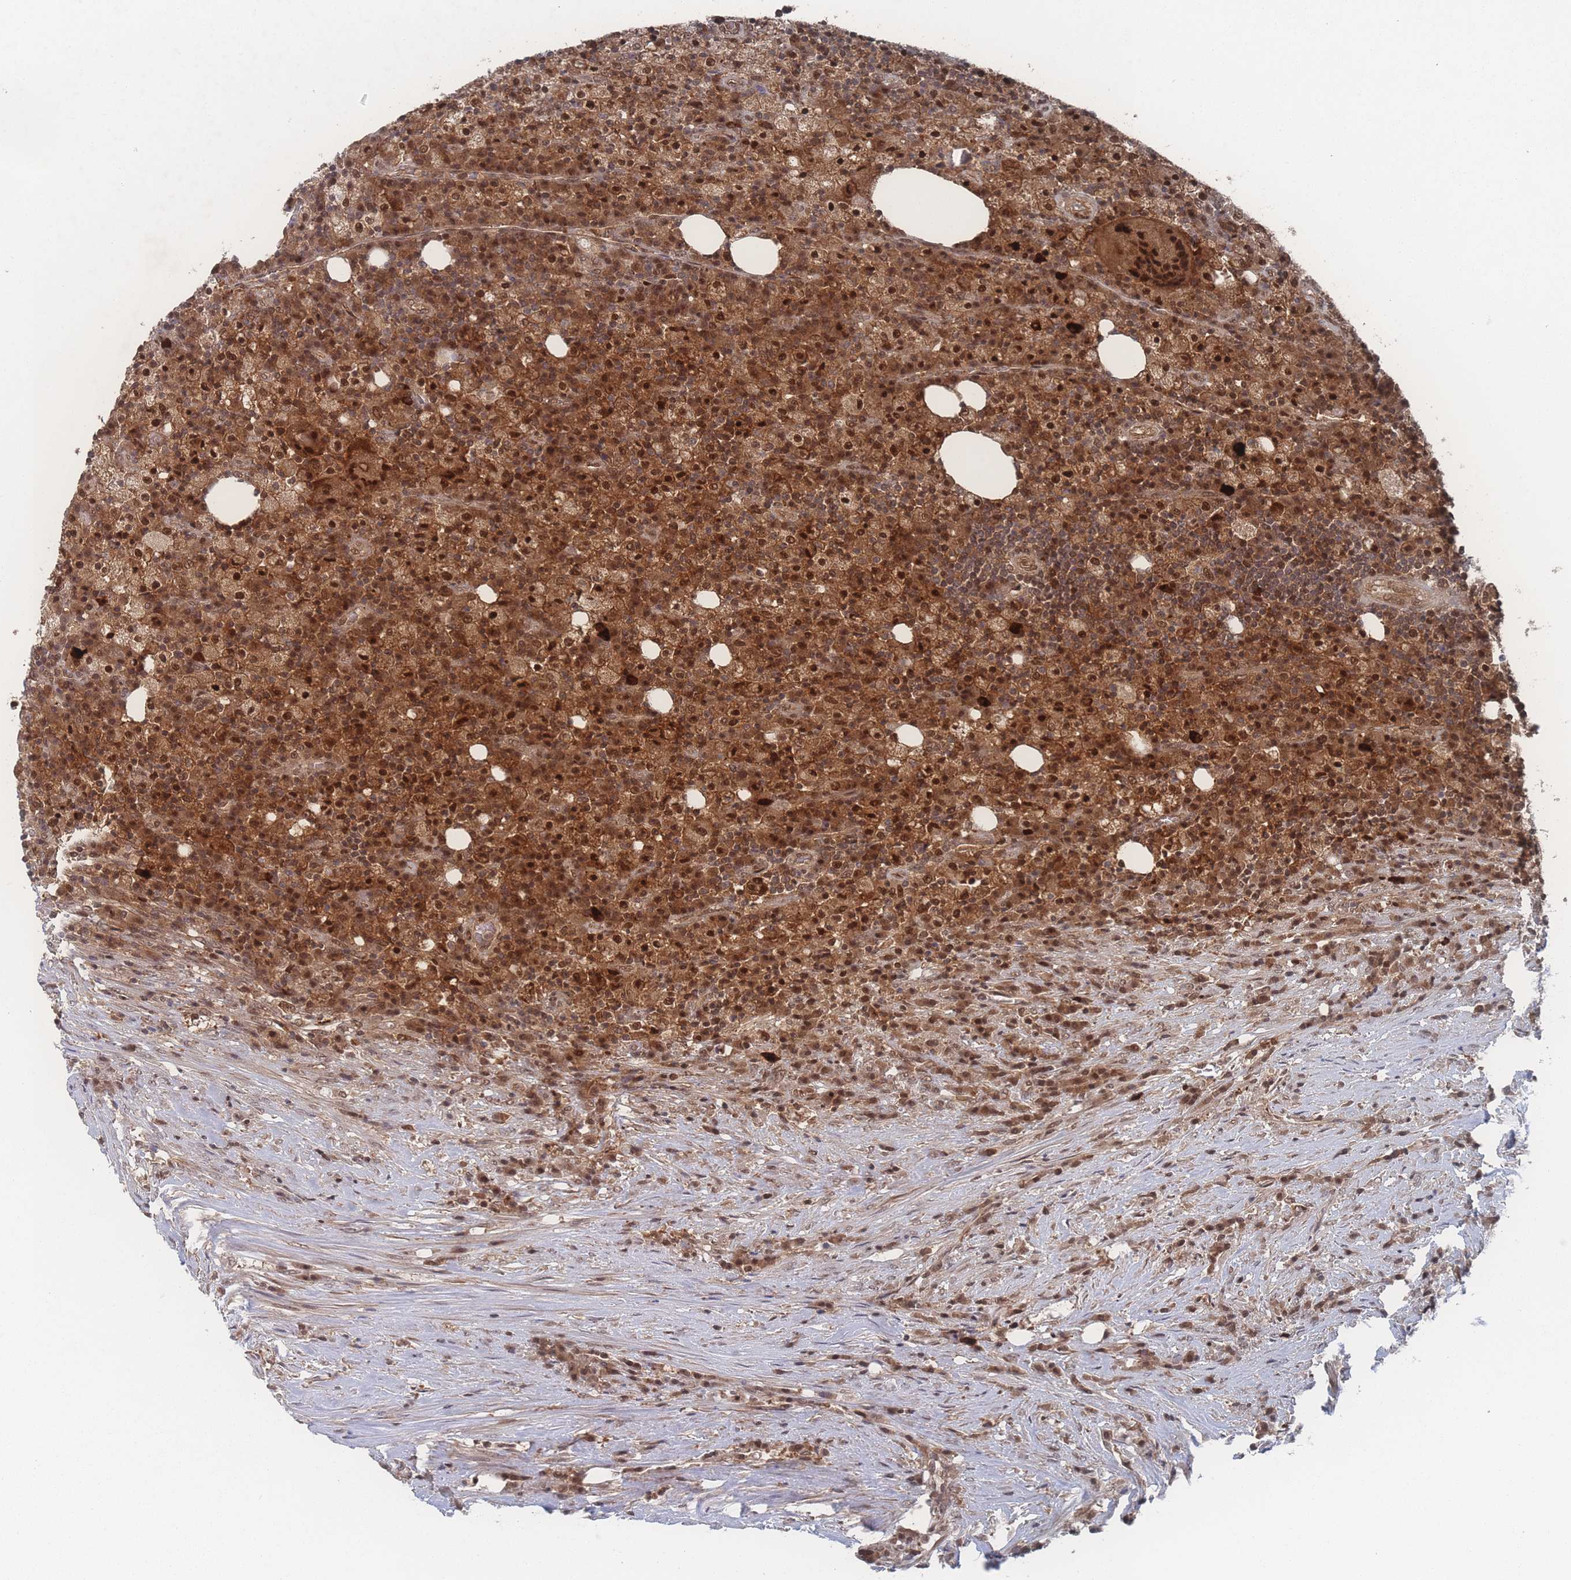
{"staining": {"intensity": "moderate", "quantity": ">75%", "location": "cytoplasmic/membranous,nuclear"}, "tissue": "colorectal cancer", "cell_type": "Tumor cells", "image_type": "cancer", "snomed": [{"axis": "morphology", "description": "Adenocarcinoma, NOS"}, {"axis": "topography", "description": "Colon"}], "caption": "Colorectal adenocarcinoma stained with immunohistochemistry (IHC) reveals moderate cytoplasmic/membranous and nuclear staining in approximately >75% of tumor cells.", "gene": "PSMA1", "patient": {"sex": "male", "age": 83}}